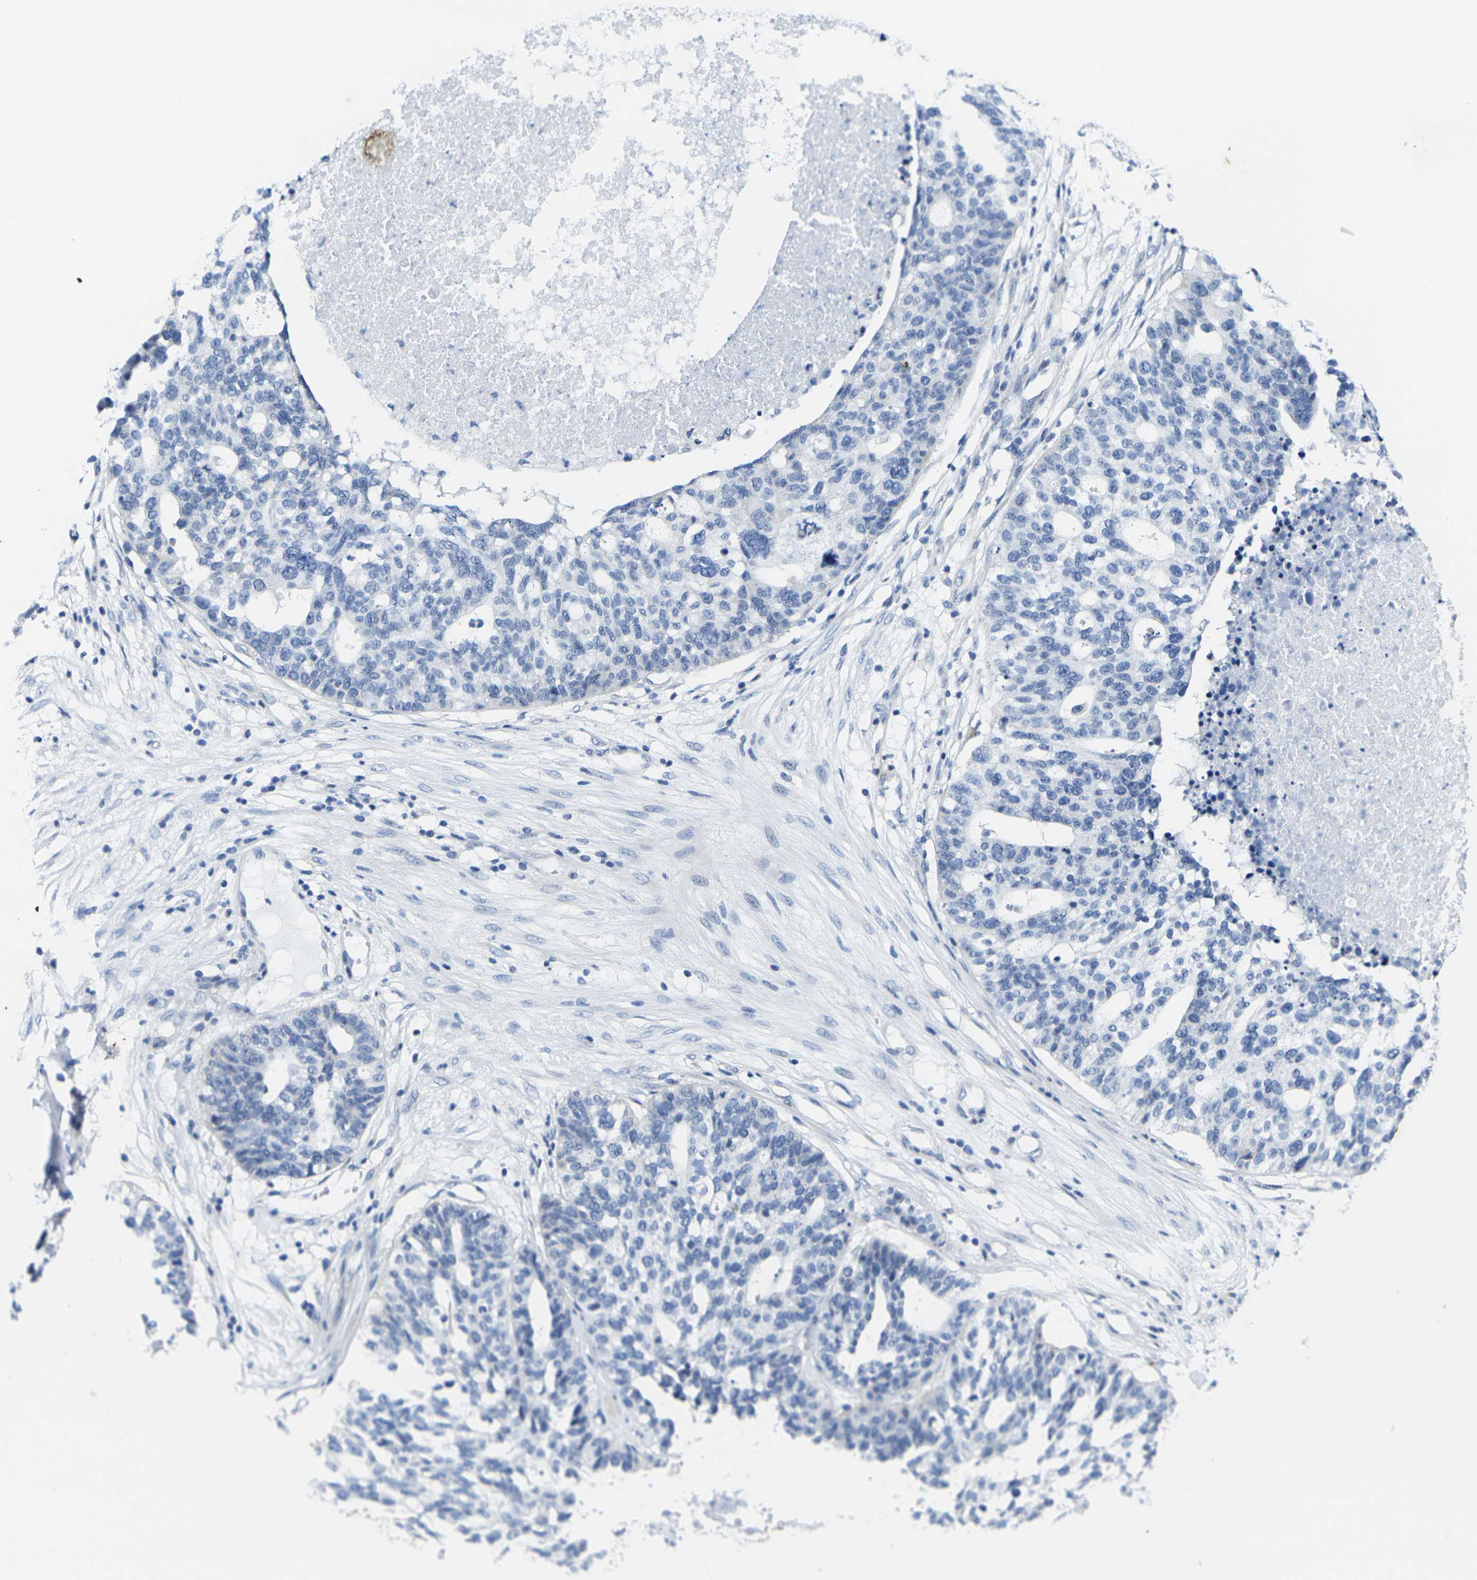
{"staining": {"intensity": "negative", "quantity": "none", "location": "none"}, "tissue": "ovarian cancer", "cell_type": "Tumor cells", "image_type": "cancer", "snomed": [{"axis": "morphology", "description": "Cystadenocarcinoma, serous, NOS"}, {"axis": "topography", "description": "Ovary"}], "caption": "Immunohistochemistry of human ovarian cancer demonstrates no positivity in tumor cells. (DAB (3,3'-diaminobenzidine) IHC with hematoxylin counter stain).", "gene": "CRK", "patient": {"sex": "female", "age": 59}}